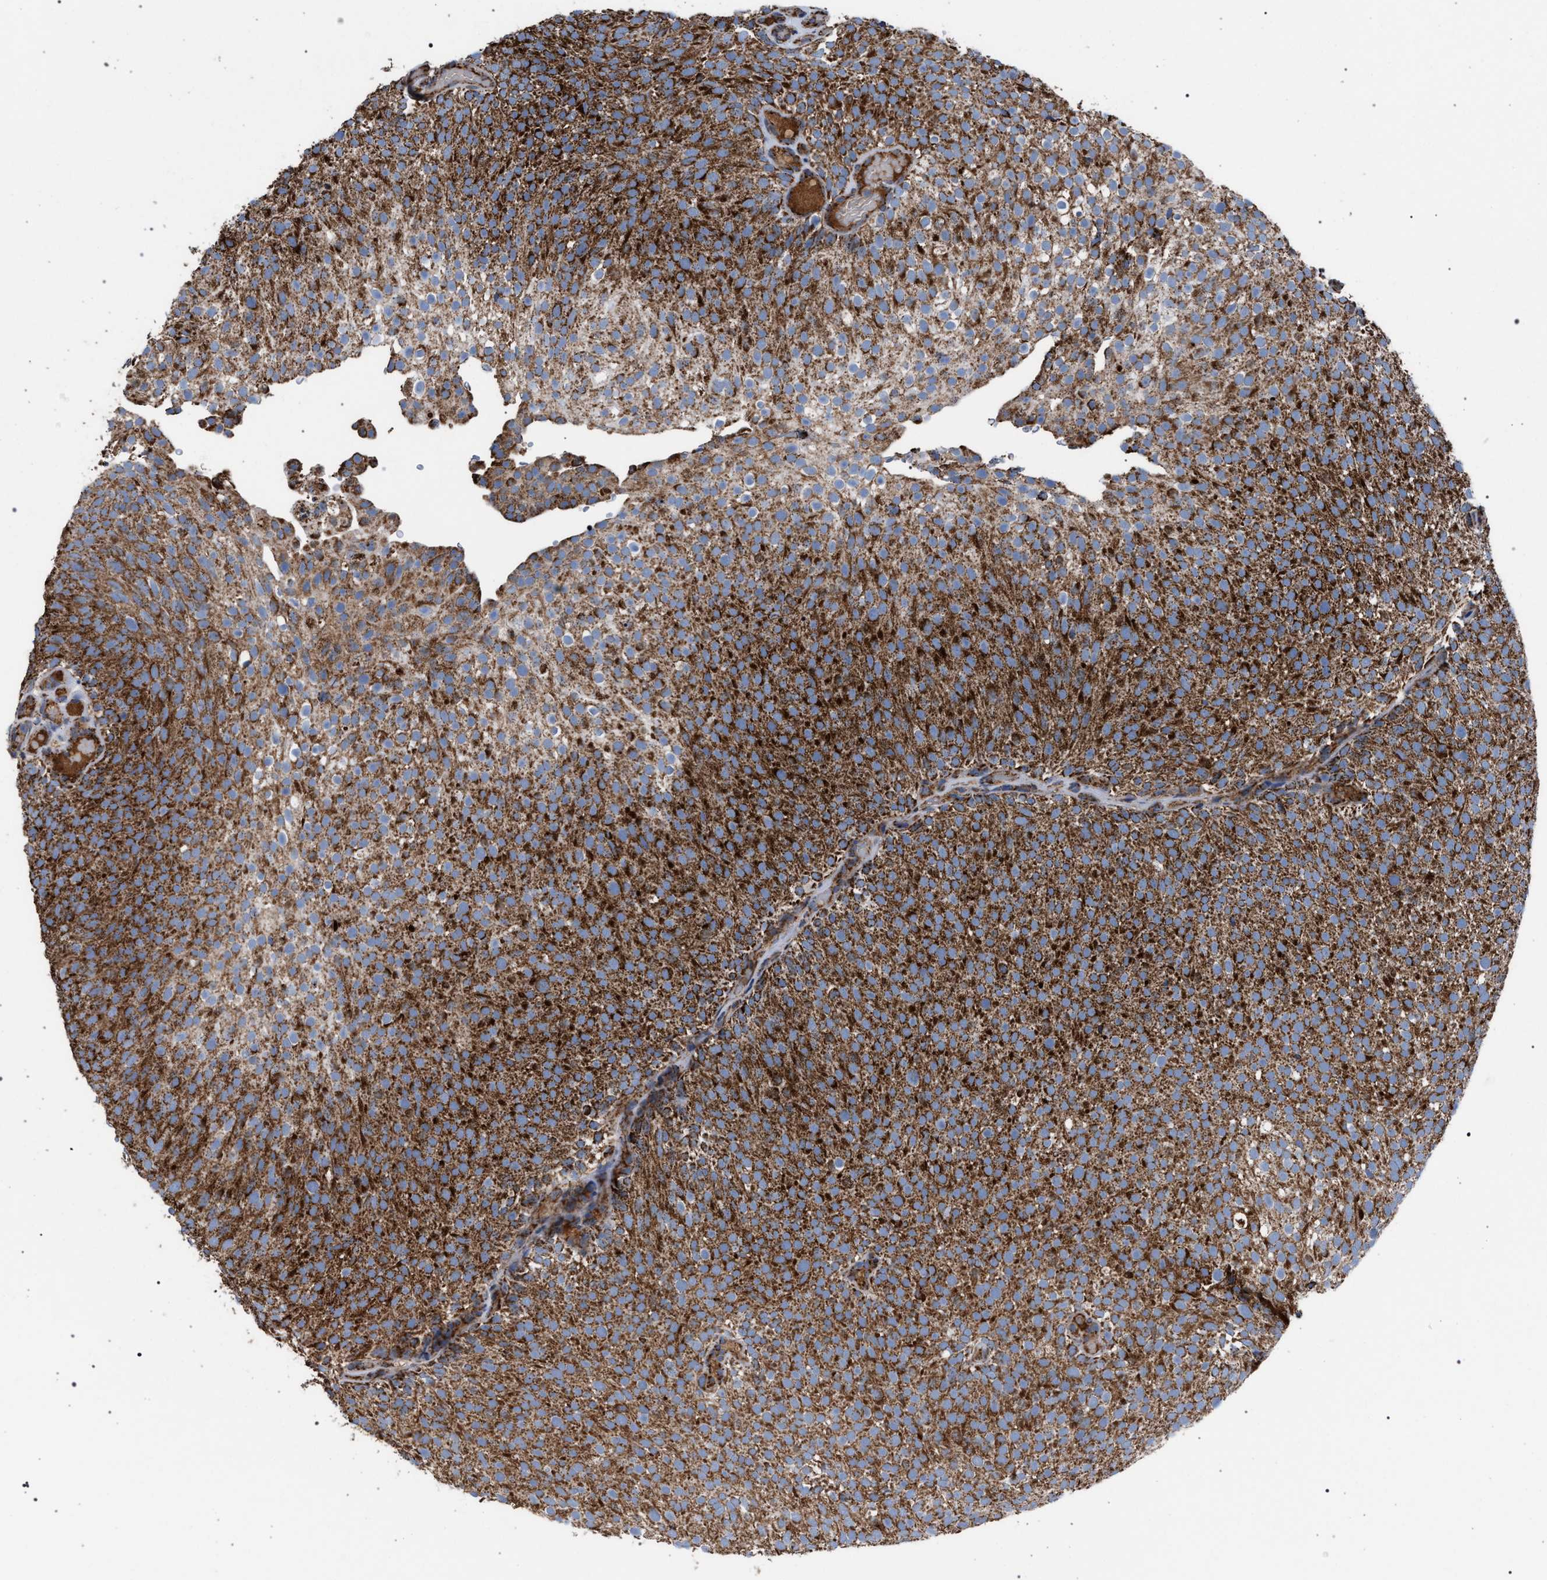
{"staining": {"intensity": "strong", "quantity": ">75%", "location": "cytoplasmic/membranous"}, "tissue": "urothelial cancer", "cell_type": "Tumor cells", "image_type": "cancer", "snomed": [{"axis": "morphology", "description": "Urothelial carcinoma, Low grade"}, {"axis": "topography", "description": "Urinary bladder"}], "caption": "Strong cytoplasmic/membranous positivity for a protein is present in about >75% of tumor cells of urothelial carcinoma (low-grade) using immunohistochemistry.", "gene": "VPS13A", "patient": {"sex": "male", "age": 78}}